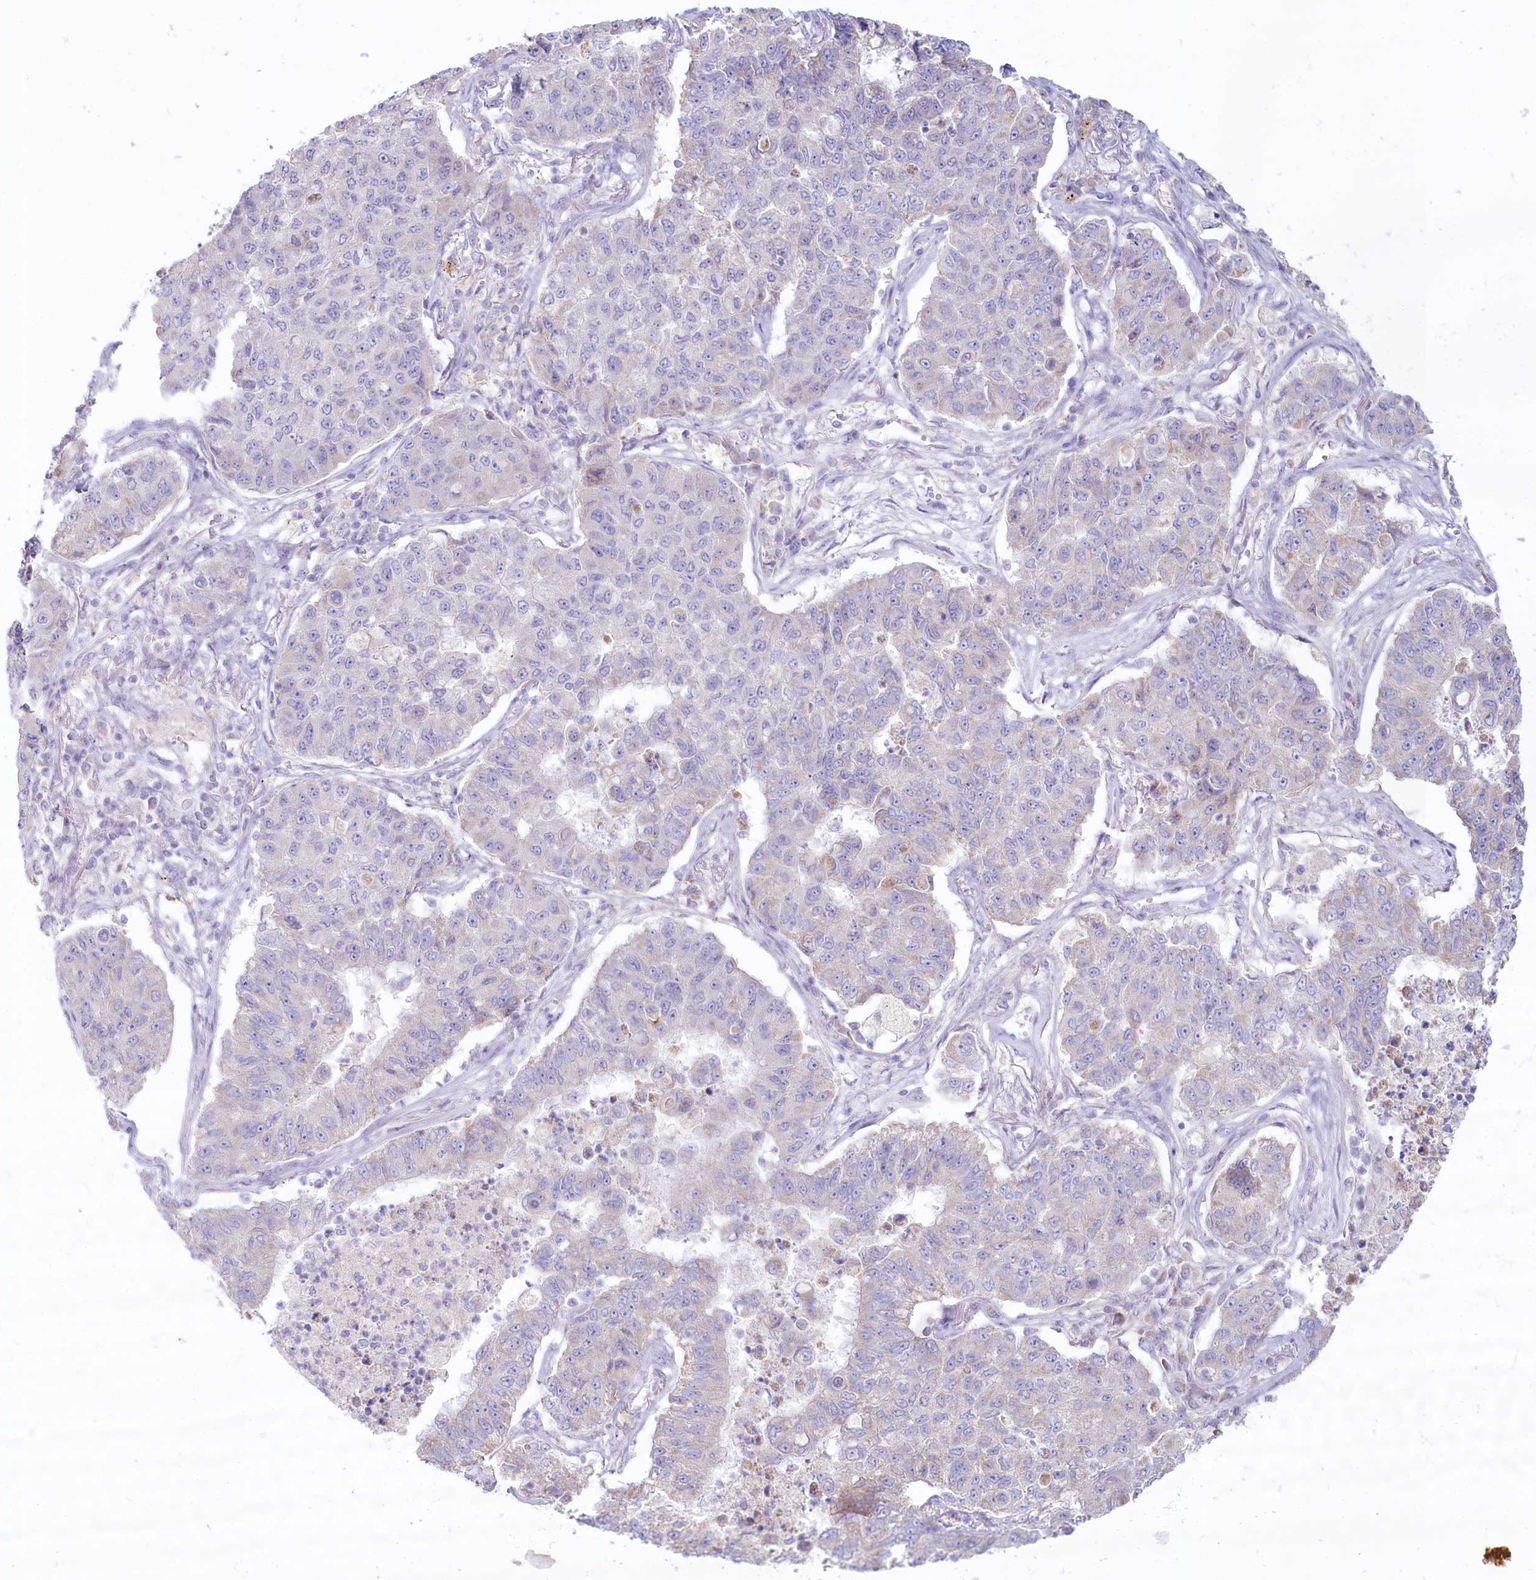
{"staining": {"intensity": "negative", "quantity": "none", "location": "none"}, "tissue": "lung cancer", "cell_type": "Tumor cells", "image_type": "cancer", "snomed": [{"axis": "morphology", "description": "Squamous cell carcinoma, NOS"}, {"axis": "topography", "description": "Lung"}], "caption": "Protein analysis of lung squamous cell carcinoma demonstrates no significant staining in tumor cells.", "gene": "PSAPL1", "patient": {"sex": "male", "age": 74}}